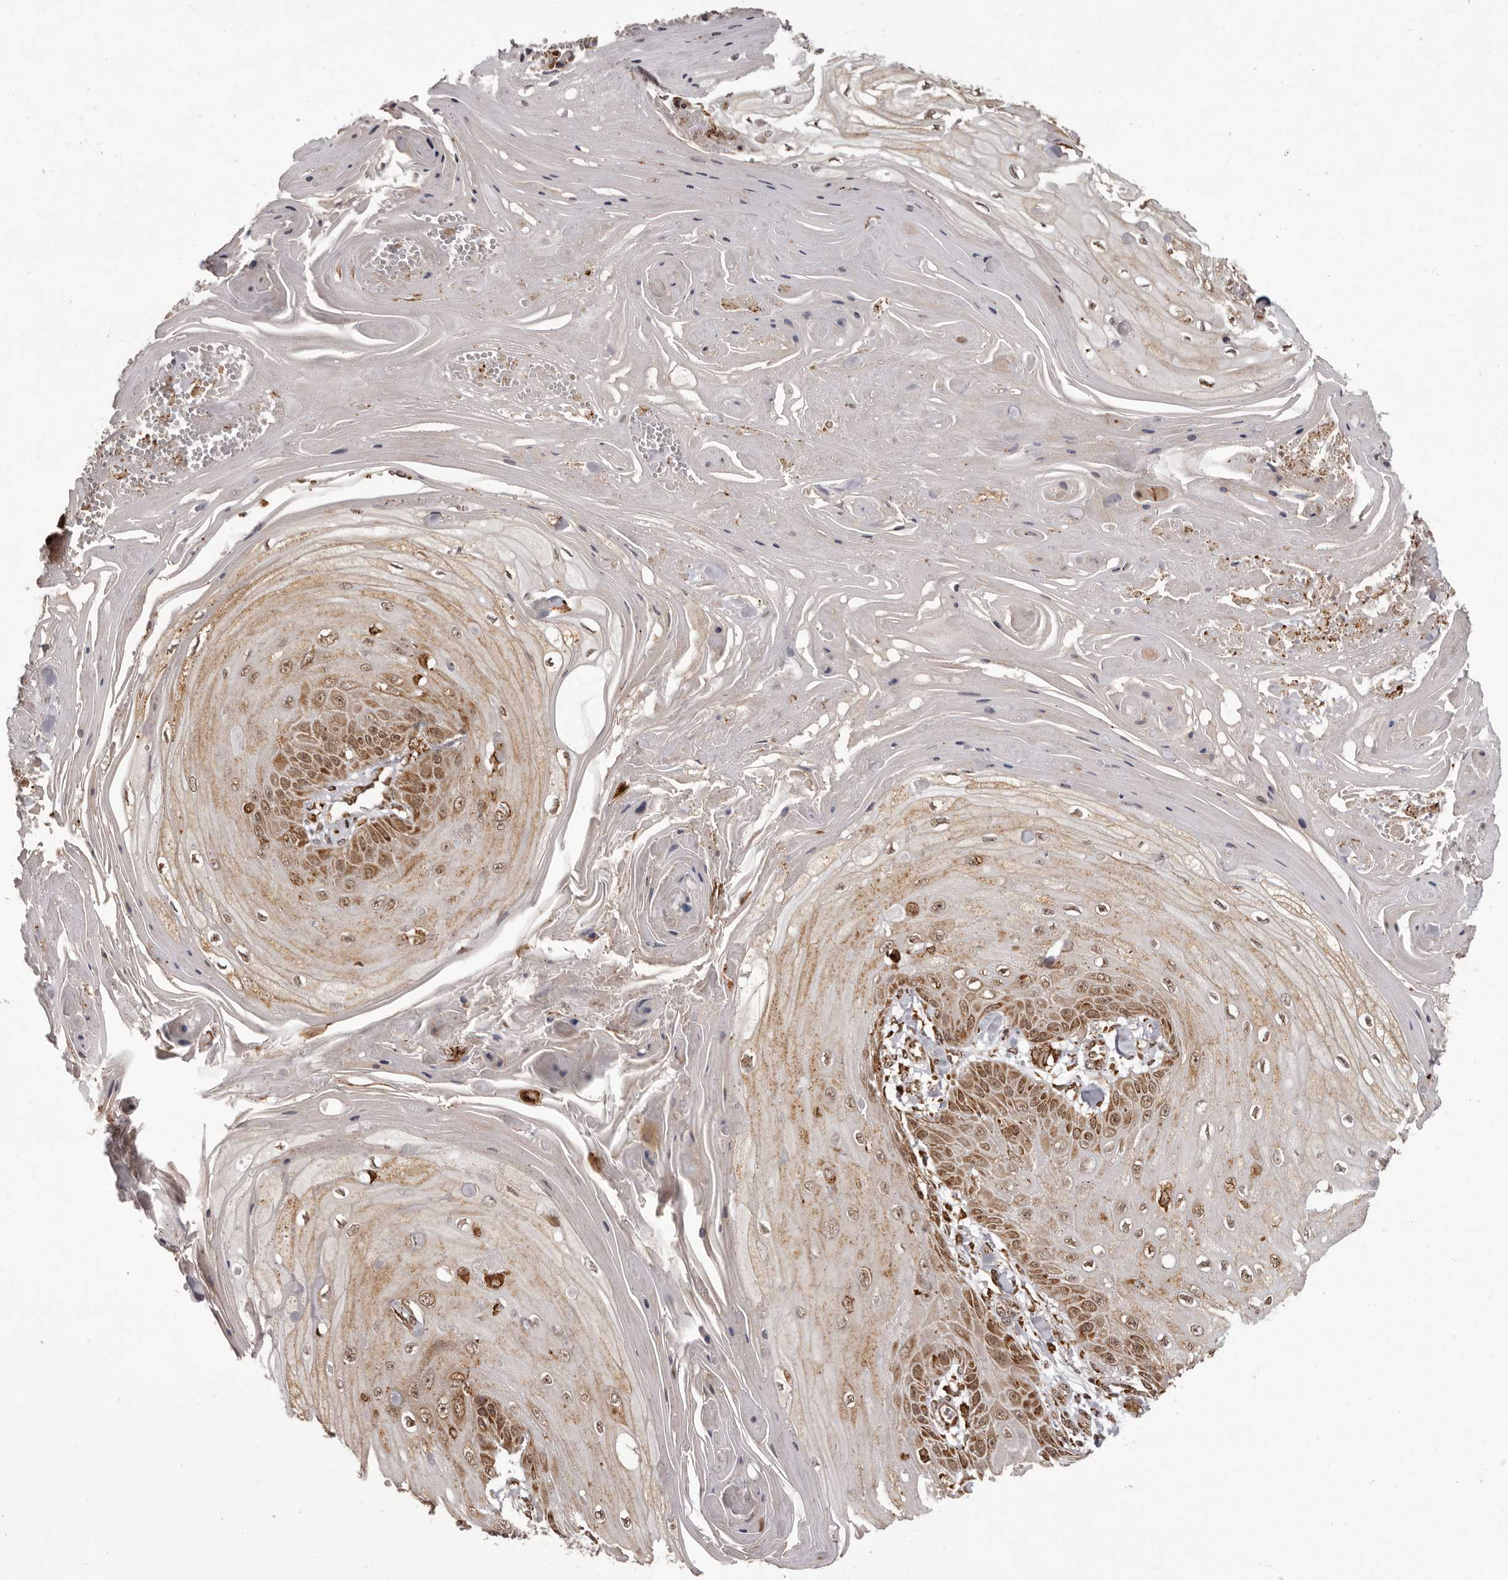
{"staining": {"intensity": "moderate", "quantity": ">75%", "location": "cytoplasmic/membranous,nuclear"}, "tissue": "skin cancer", "cell_type": "Tumor cells", "image_type": "cancer", "snomed": [{"axis": "morphology", "description": "Squamous cell carcinoma, NOS"}, {"axis": "topography", "description": "Skin"}], "caption": "Brown immunohistochemical staining in squamous cell carcinoma (skin) displays moderate cytoplasmic/membranous and nuclear expression in approximately >75% of tumor cells. Nuclei are stained in blue.", "gene": "IL32", "patient": {"sex": "male", "age": 74}}